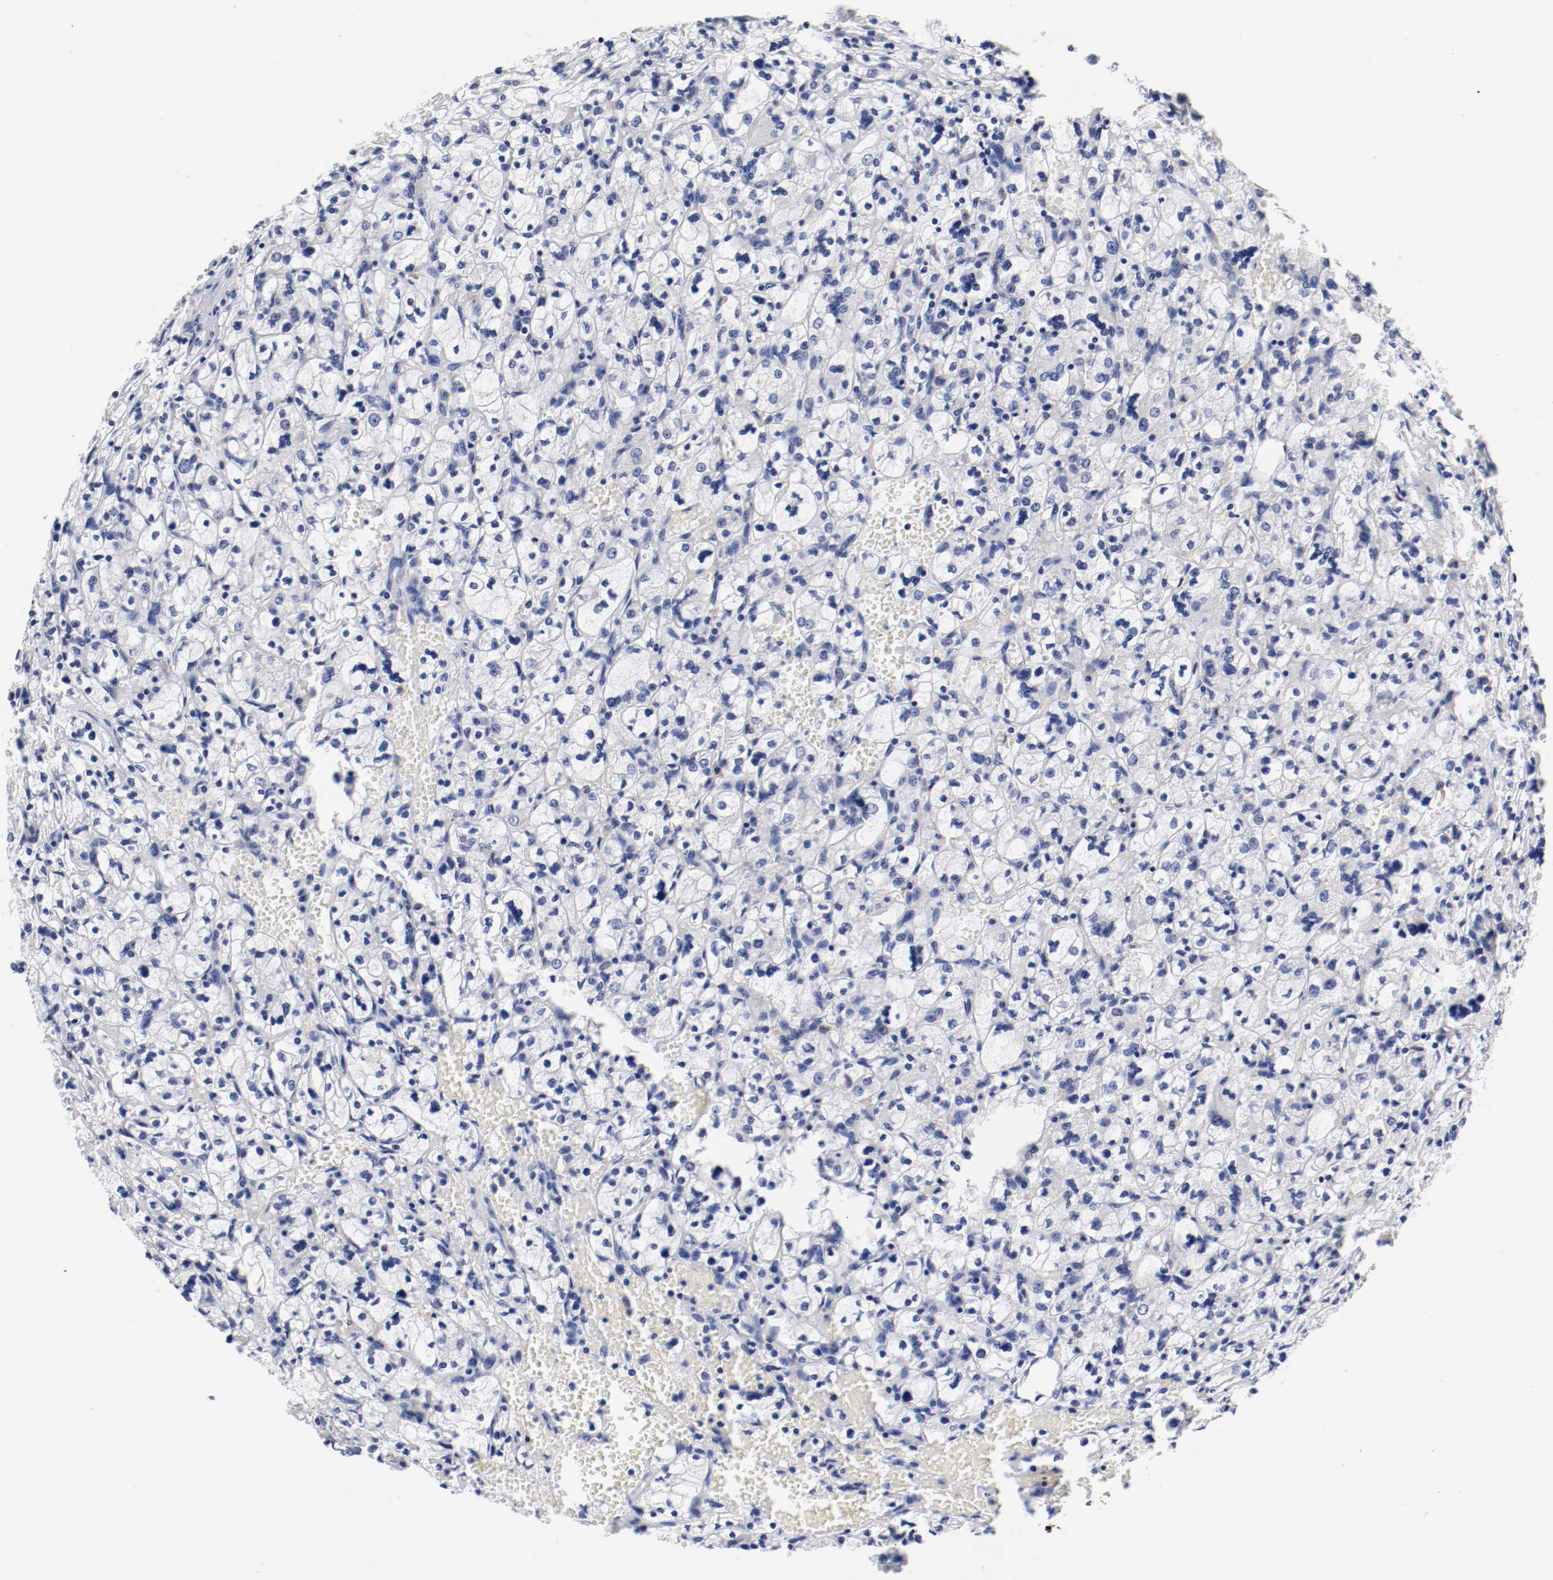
{"staining": {"intensity": "negative", "quantity": "none", "location": "none"}, "tissue": "renal cancer", "cell_type": "Tumor cells", "image_type": "cancer", "snomed": [{"axis": "morphology", "description": "Adenocarcinoma, NOS"}, {"axis": "topography", "description": "Kidney"}], "caption": "Protein analysis of adenocarcinoma (renal) reveals no significant staining in tumor cells. (Brightfield microscopy of DAB (3,3'-diaminobenzidine) immunohistochemistry (IHC) at high magnification).", "gene": "FGFBP1", "patient": {"sex": "female", "age": 83}}